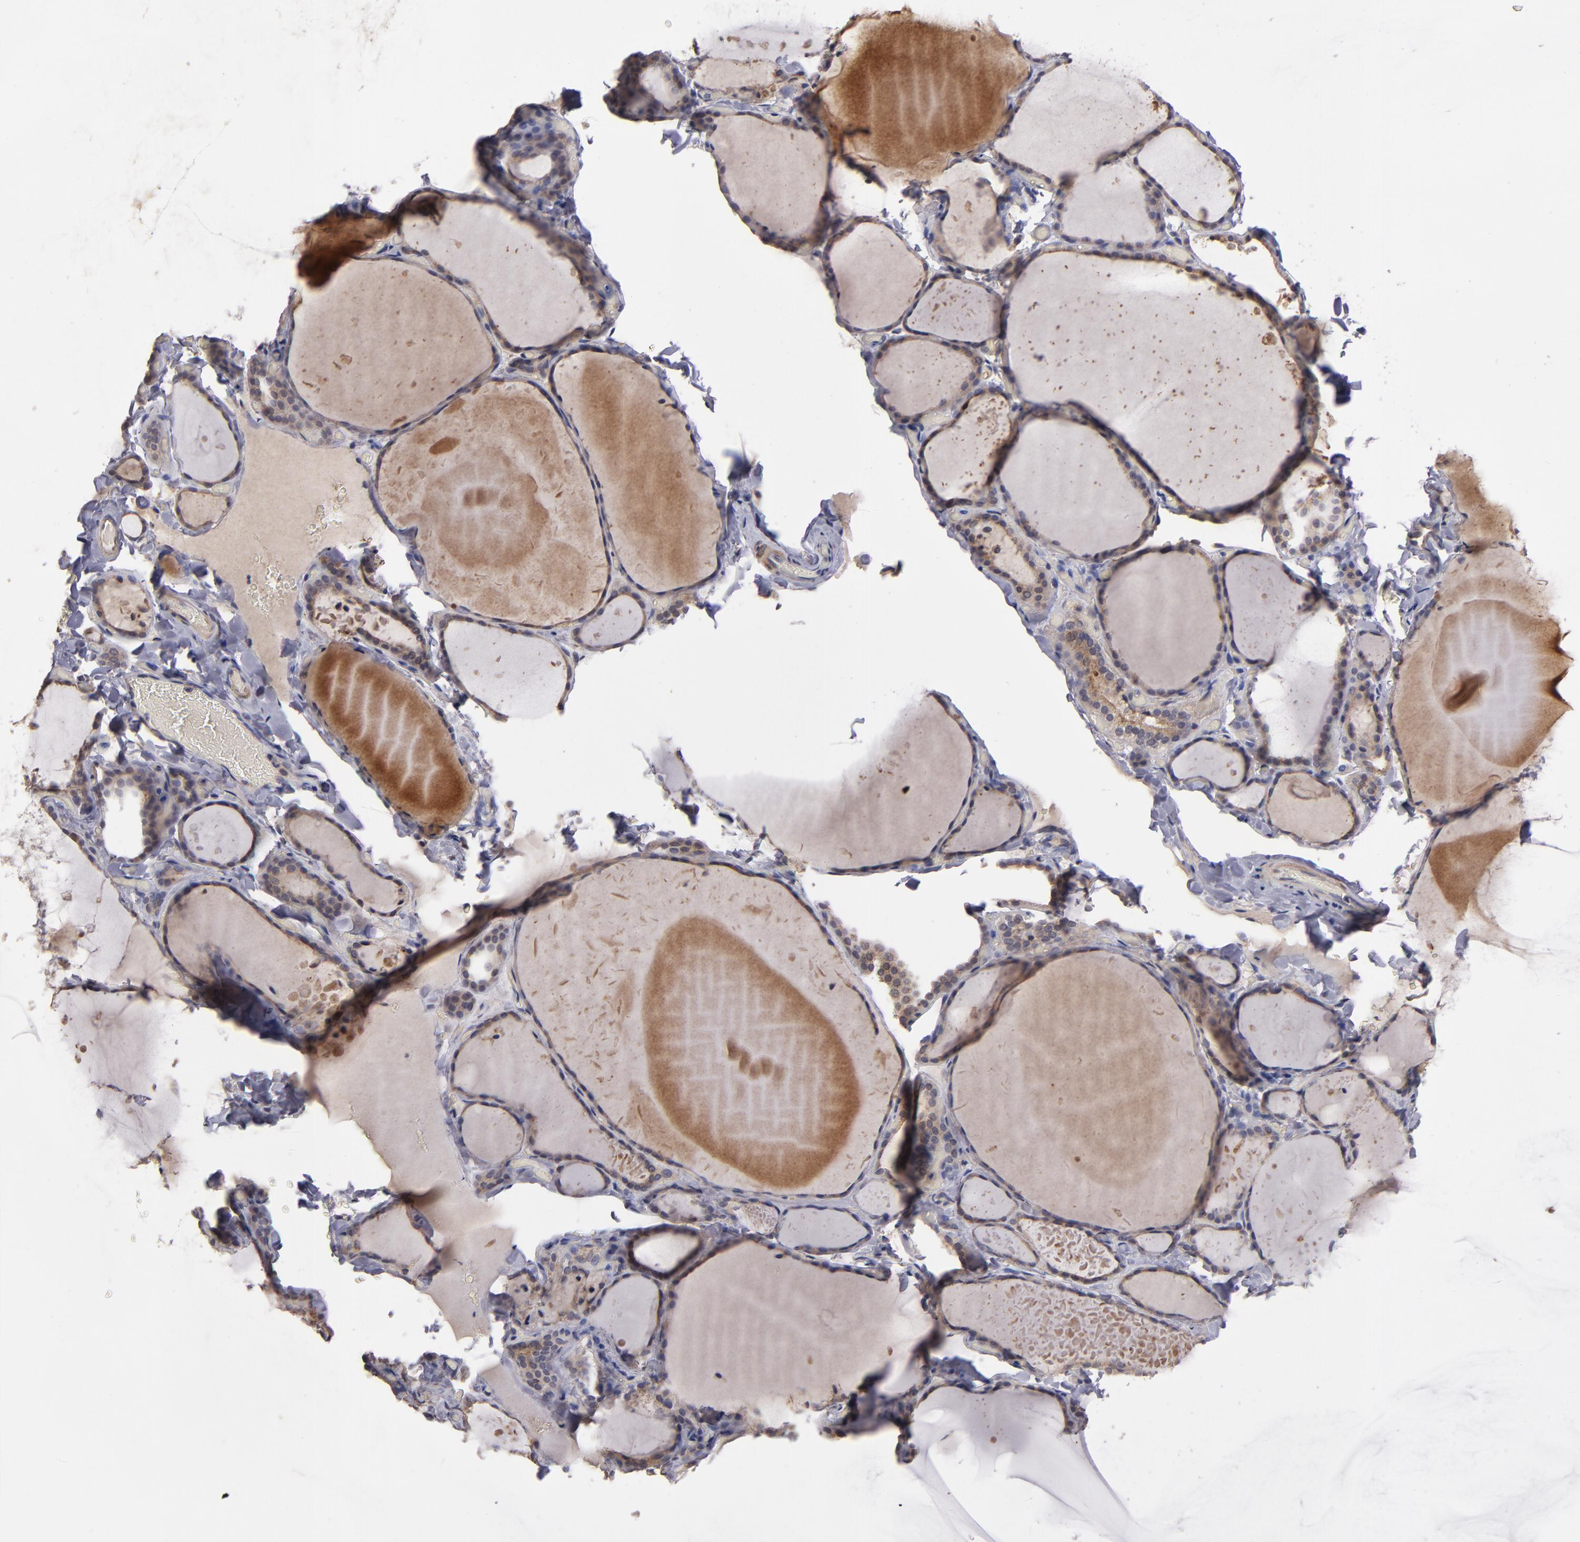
{"staining": {"intensity": "weak", "quantity": ">75%", "location": "cytoplasmic/membranous"}, "tissue": "thyroid gland", "cell_type": "Glandular cells", "image_type": "normal", "snomed": [{"axis": "morphology", "description": "Normal tissue, NOS"}, {"axis": "topography", "description": "Thyroid gland"}], "caption": "Immunohistochemistry (IHC) micrograph of benign thyroid gland: thyroid gland stained using immunohistochemistry (IHC) shows low levels of weak protein expression localized specifically in the cytoplasmic/membranous of glandular cells, appearing as a cytoplasmic/membranous brown color.", "gene": "CTSO", "patient": {"sex": "female", "age": 22}}